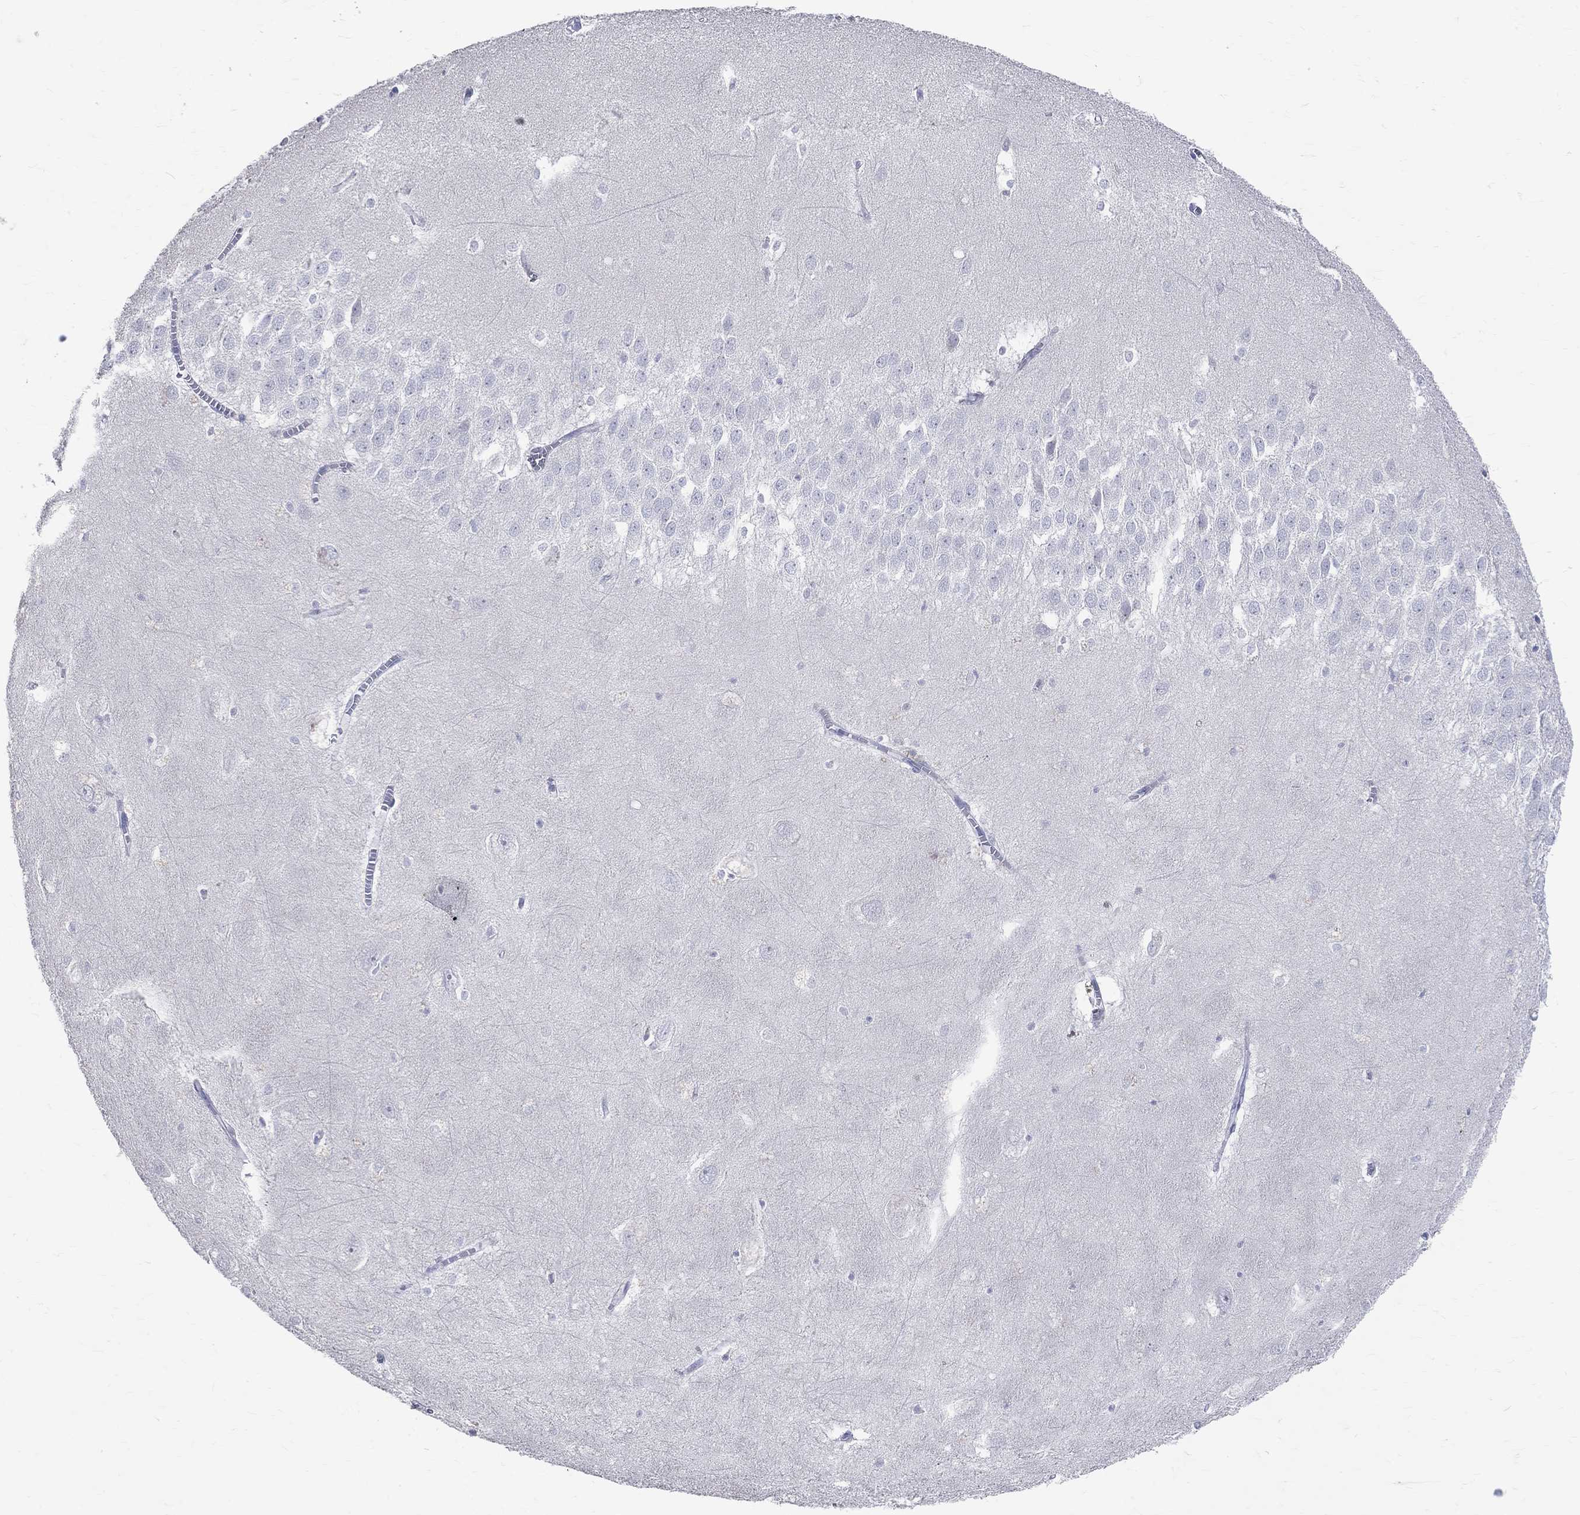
{"staining": {"intensity": "negative", "quantity": "none", "location": "none"}, "tissue": "hippocampus", "cell_type": "Glial cells", "image_type": "normal", "snomed": [{"axis": "morphology", "description": "Normal tissue, NOS"}, {"axis": "topography", "description": "Hippocampus"}], "caption": "IHC of normal human hippocampus displays no positivity in glial cells.", "gene": "LAT", "patient": {"sex": "female", "age": 64}}